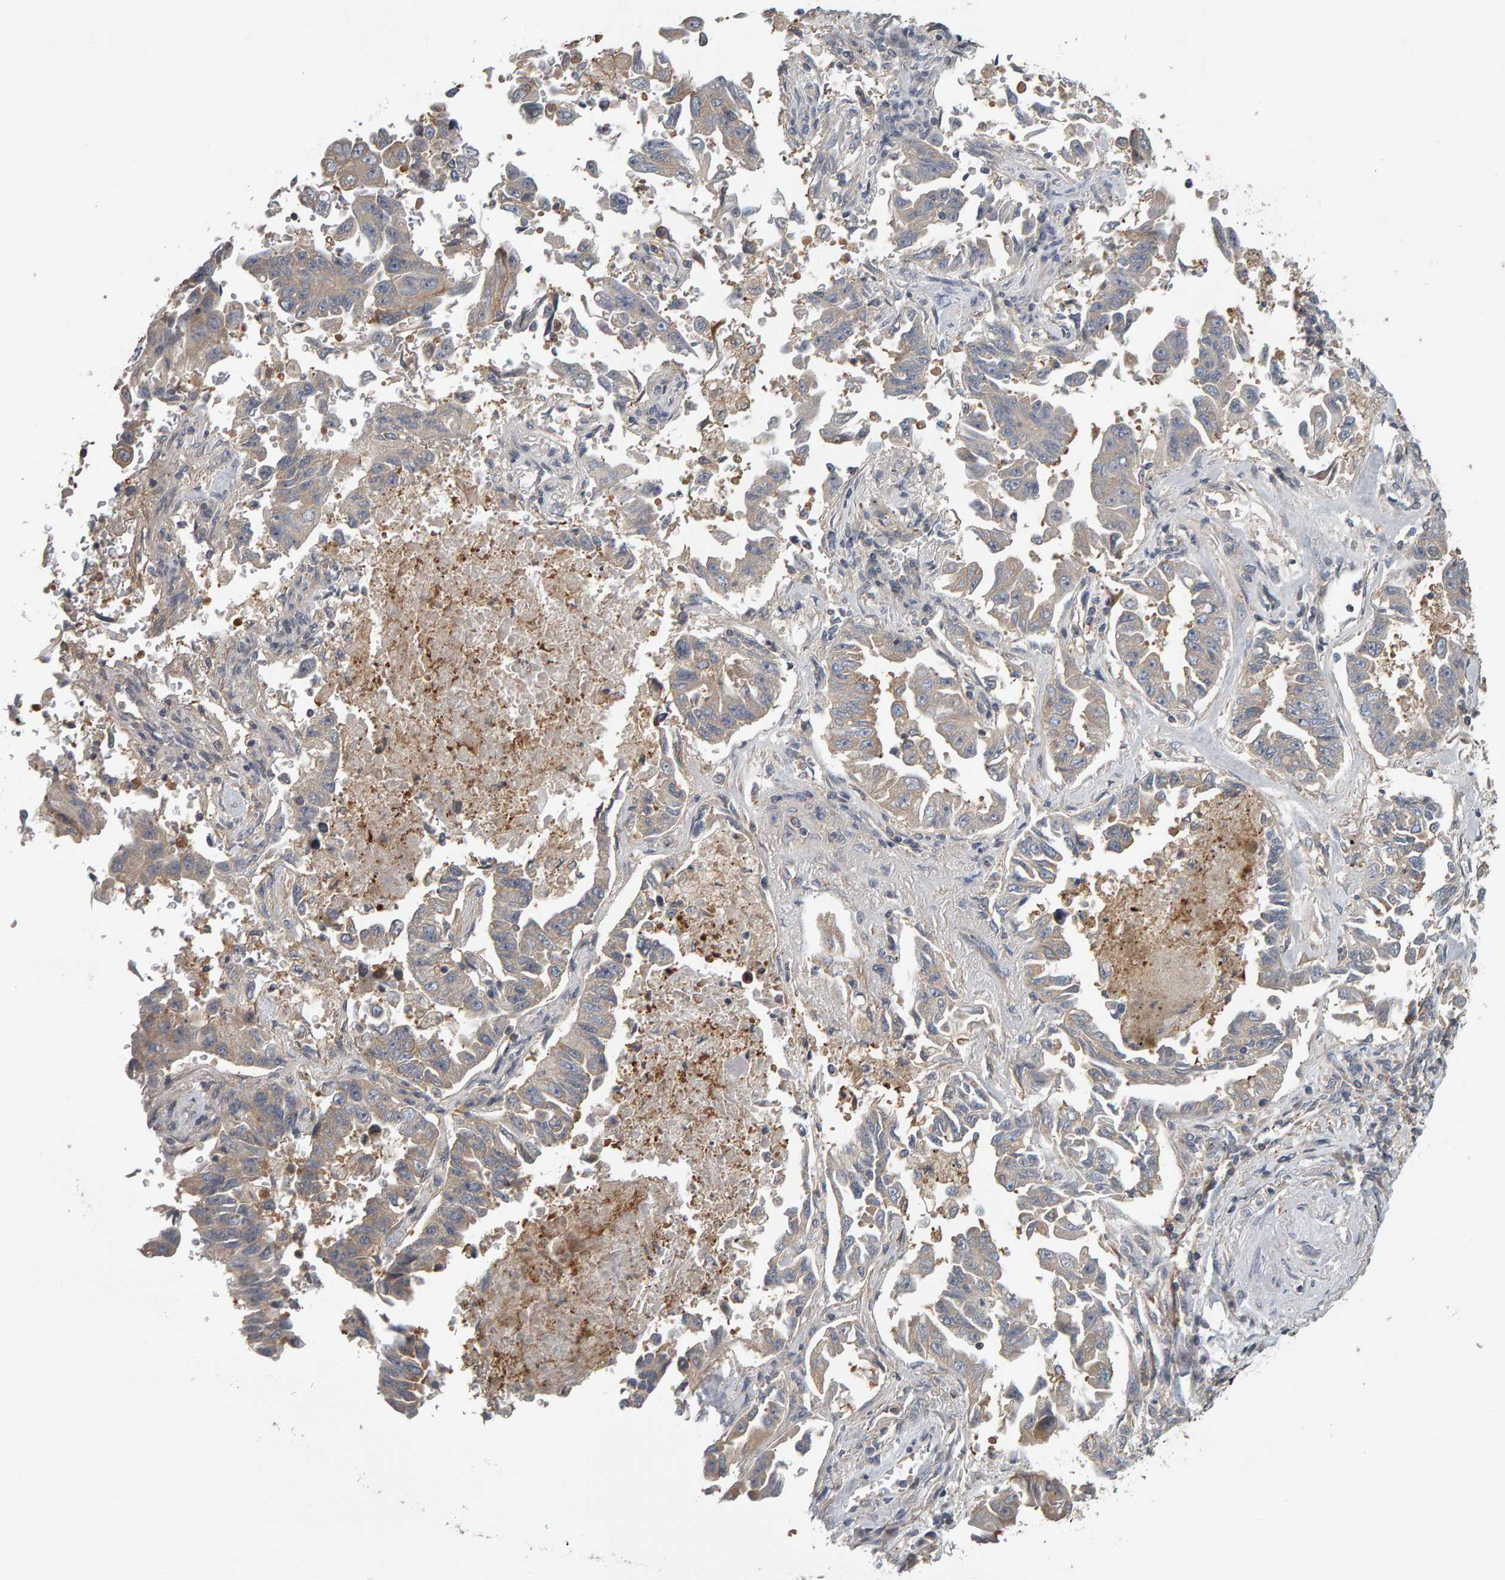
{"staining": {"intensity": "negative", "quantity": "none", "location": "none"}, "tissue": "lung cancer", "cell_type": "Tumor cells", "image_type": "cancer", "snomed": [{"axis": "morphology", "description": "Adenocarcinoma, NOS"}, {"axis": "topography", "description": "Lung"}], "caption": "A high-resolution image shows immunohistochemistry staining of lung adenocarcinoma, which demonstrates no significant expression in tumor cells.", "gene": "C9orf72", "patient": {"sex": "female", "age": 51}}